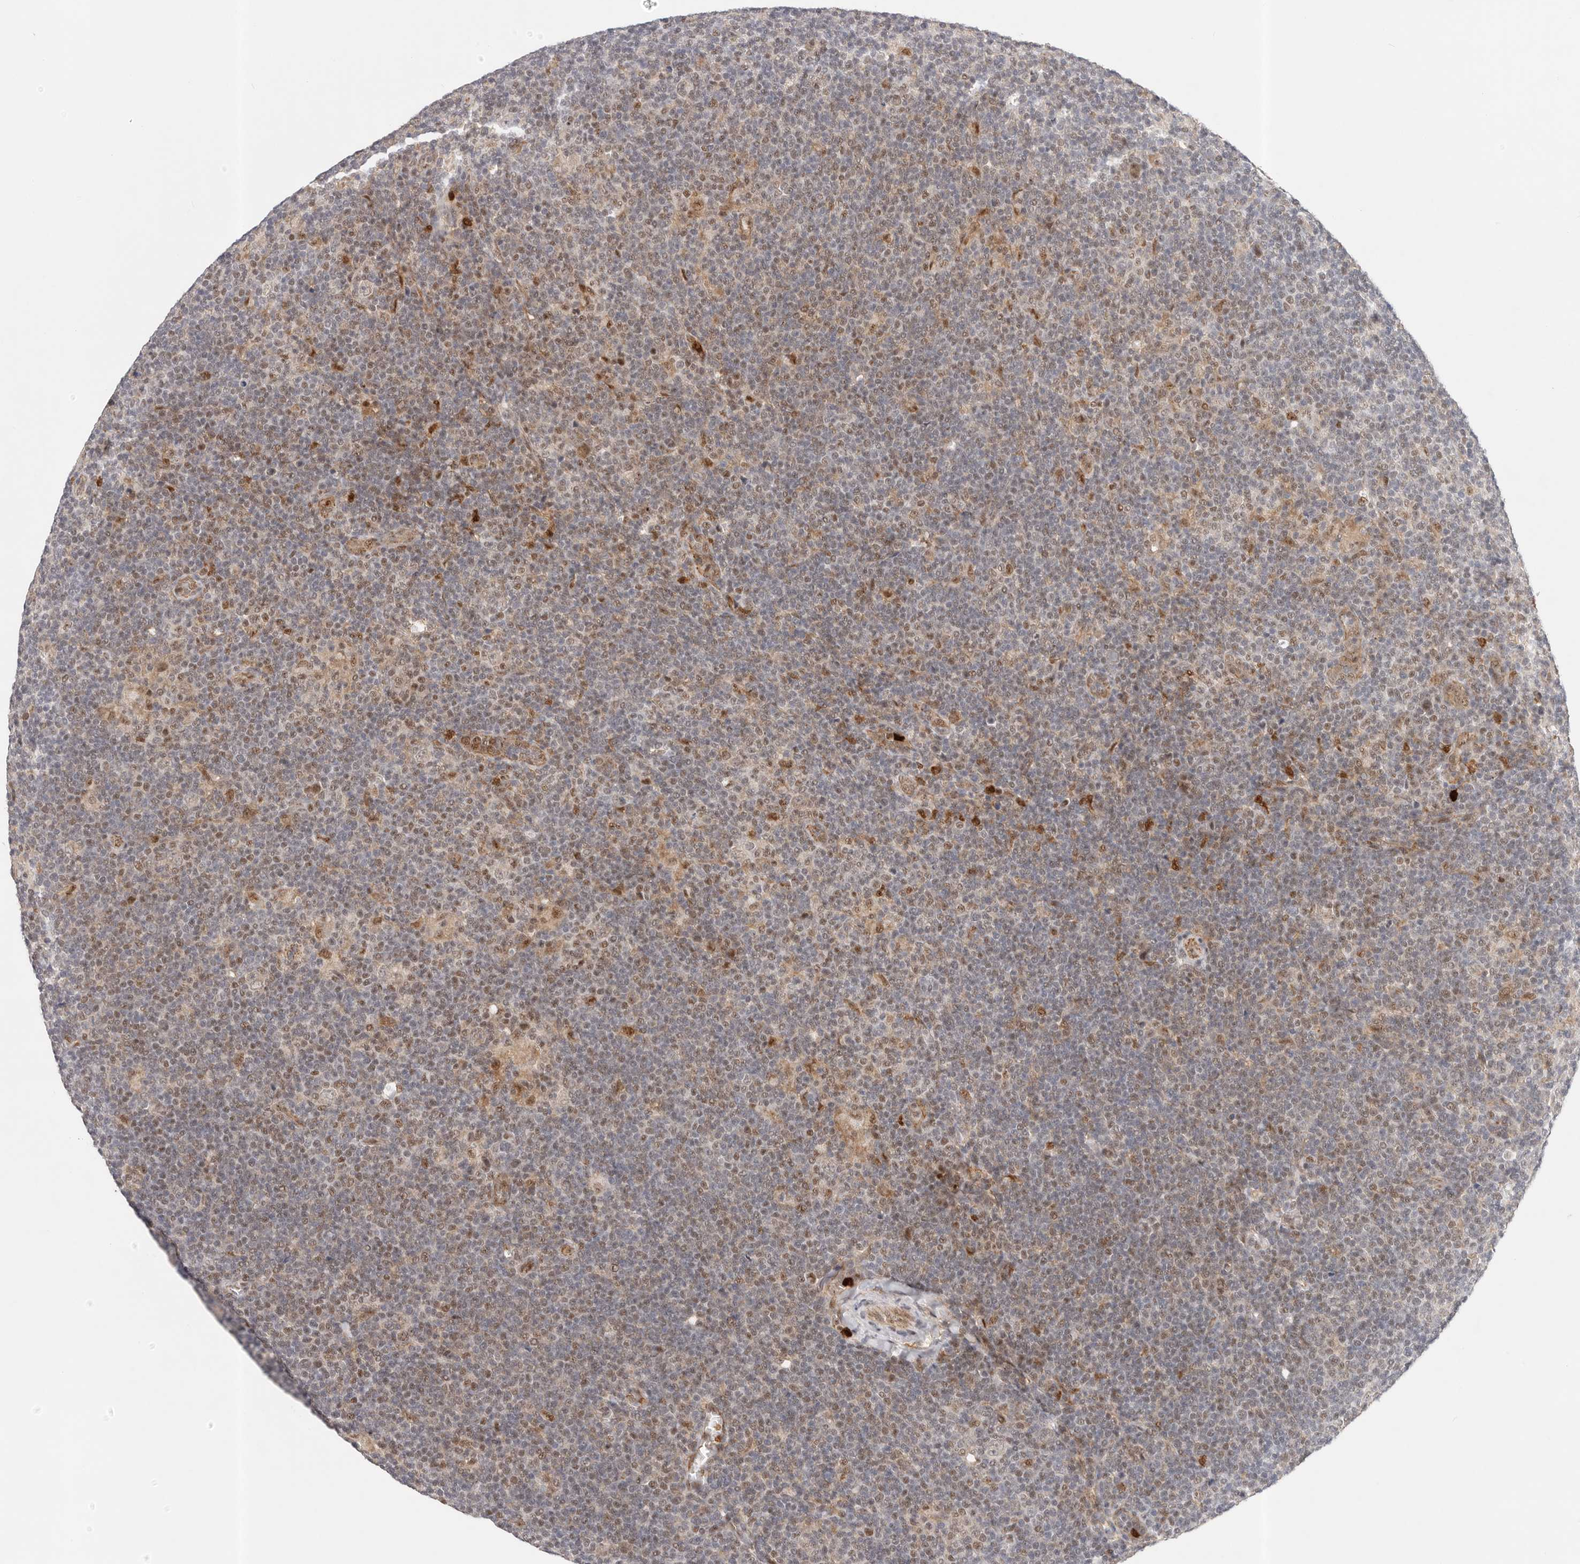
{"staining": {"intensity": "moderate", "quantity": ">75%", "location": "nuclear"}, "tissue": "lymphoma", "cell_type": "Tumor cells", "image_type": "cancer", "snomed": [{"axis": "morphology", "description": "Hodgkin's disease, NOS"}, {"axis": "topography", "description": "Lymph node"}], "caption": "Hodgkin's disease tissue demonstrates moderate nuclear positivity in about >75% of tumor cells", "gene": "AFDN", "patient": {"sex": "female", "age": 57}}